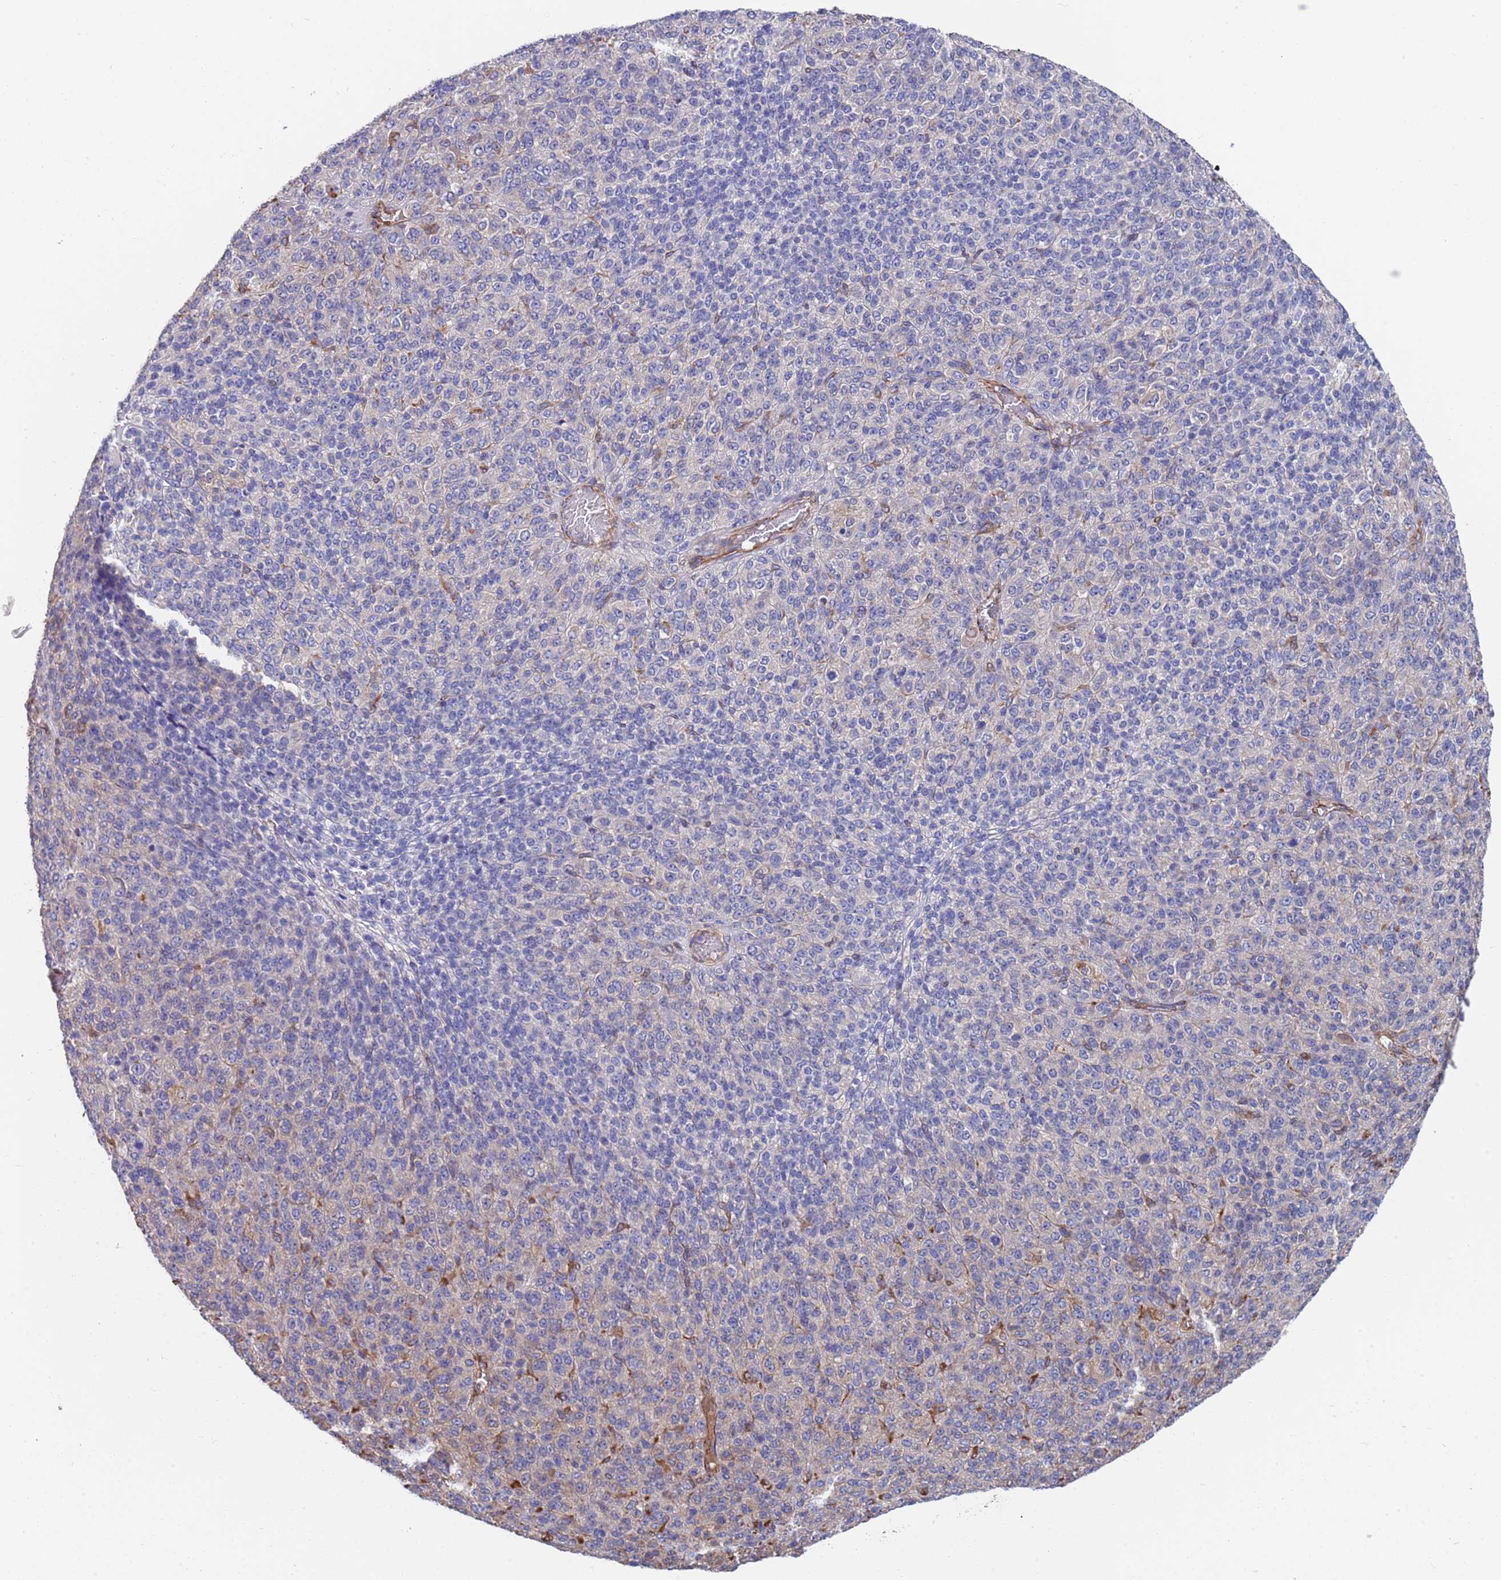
{"staining": {"intensity": "moderate", "quantity": "<25%", "location": "cytoplasmic/membranous"}, "tissue": "melanoma", "cell_type": "Tumor cells", "image_type": "cancer", "snomed": [{"axis": "morphology", "description": "Malignant melanoma, Metastatic site"}, {"axis": "topography", "description": "Brain"}], "caption": "Malignant melanoma (metastatic site) was stained to show a protein in brown. There is low levels of moderate cytoplasmic/membranous expression in about <25% of tumor cells. (brown staining indicates protein expression, while blue staining denotes nuclei).", "gene": "JAKMIP2", "patient": {"sex": "female", "age": 56}}